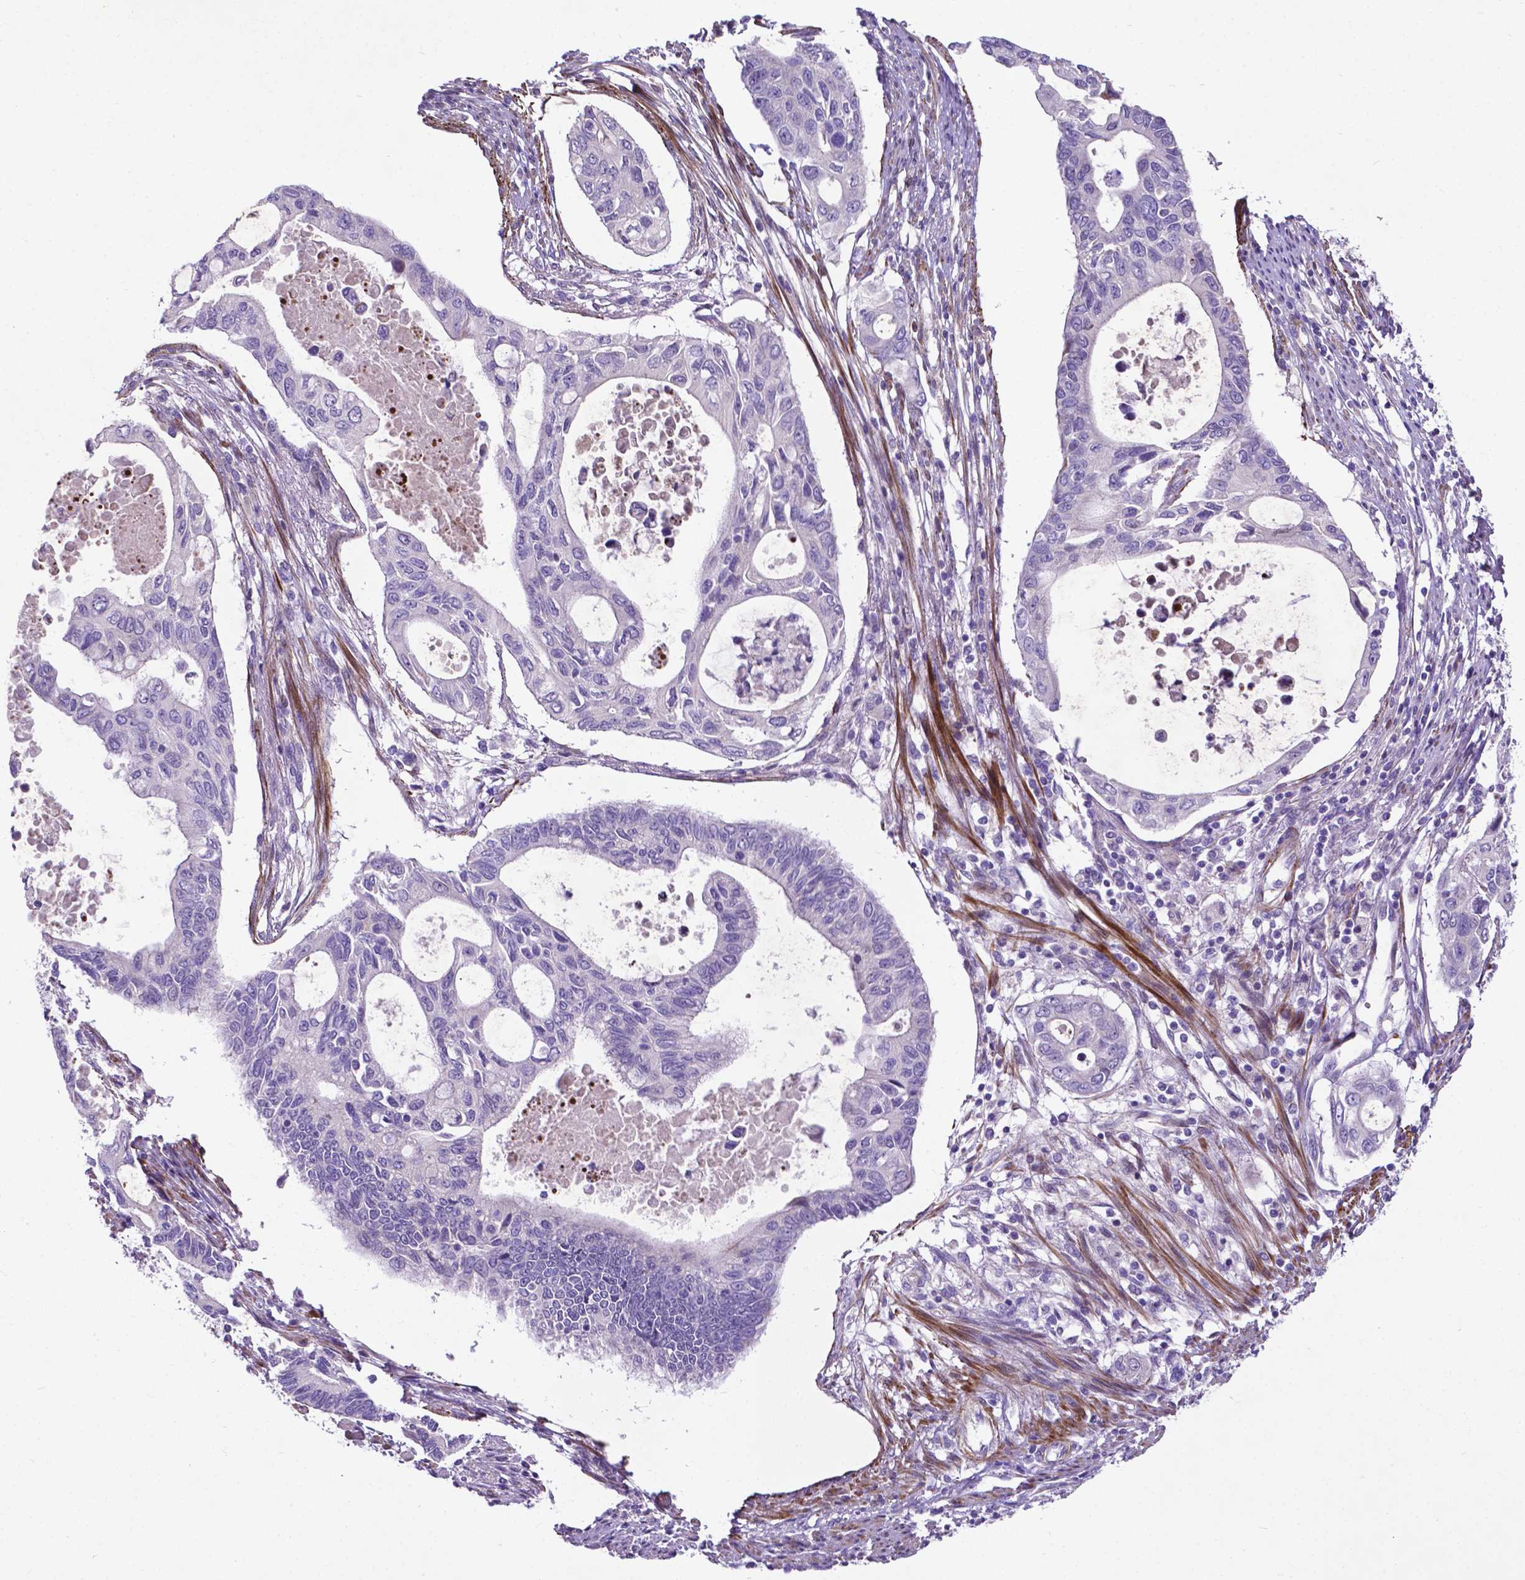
{"staining": {"intensity": "negative", "quantity": "none", "location": "none"}, "tissue": "pancreatic cancer", "cell_type": "Tumor cells", "image_type": "cancer", "snomed": [{"axis": "morphology", "description": "Adenocarcinoma, NOS"}, {"axis": "topography", "description": "Pancreas"}], "caption": "Tumor cells are negative for protein expression in human adenocarcinoma (pancreatic).", "gene": "PFKFB4", "patient": {"sex": "female", "age": 63}}